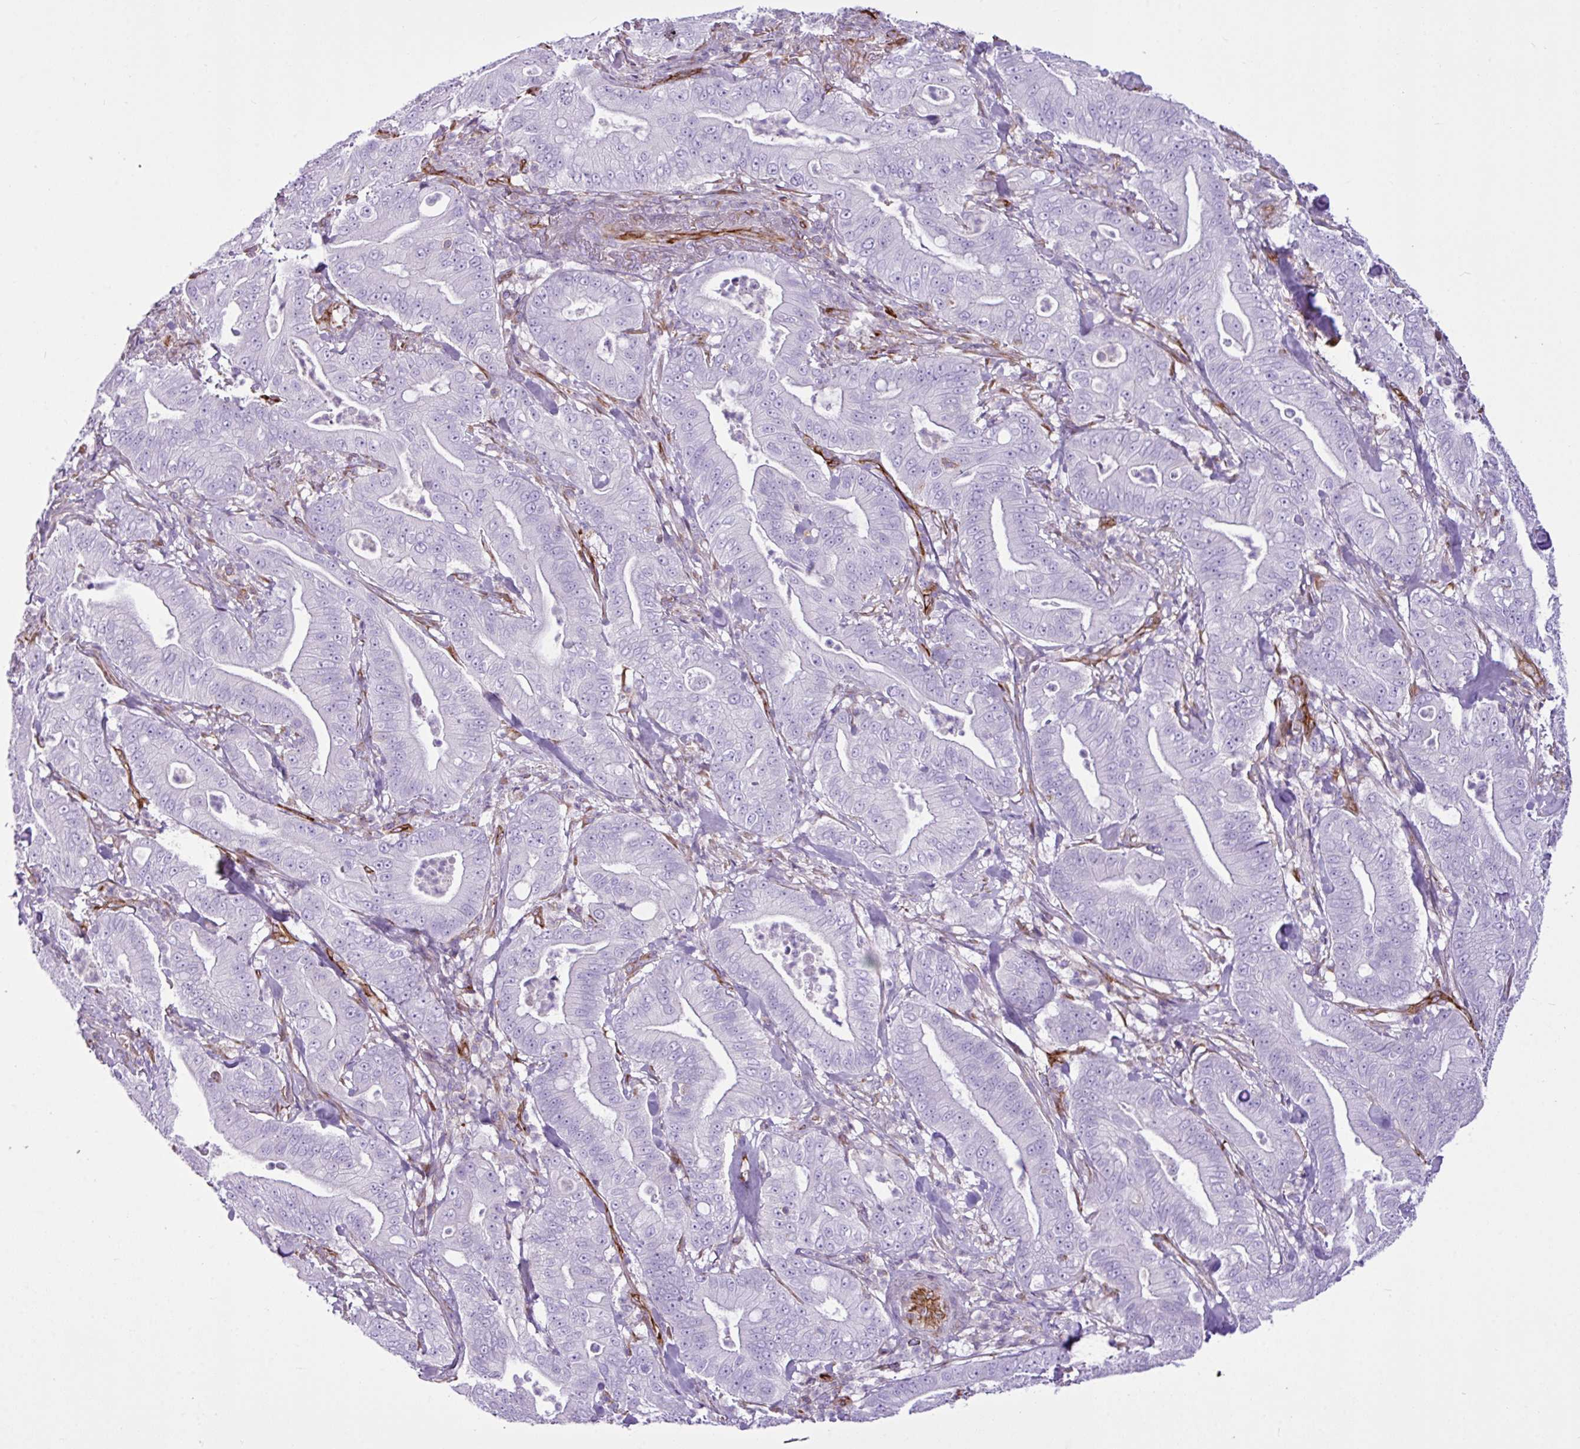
{"staining": {"intensity": "negative", "quantity": "none", "location": "none"}, "tissue": "pancreatic cancer", "cell_type": "Tumor cells", "image_type": "cancer", "snomed": [{"axis": "morphology", "description": "Adenocarcinoma, NOS"}, {"axis": "topography", "description": "Pancreas"}], "caption": "Immunohistochemical staining of human pancreatic cancer (adenocarcinoma) reveals no significant positivity in tumor cells.", "gene": "EME2", "patient": {"sex": "male", "age": 71}}